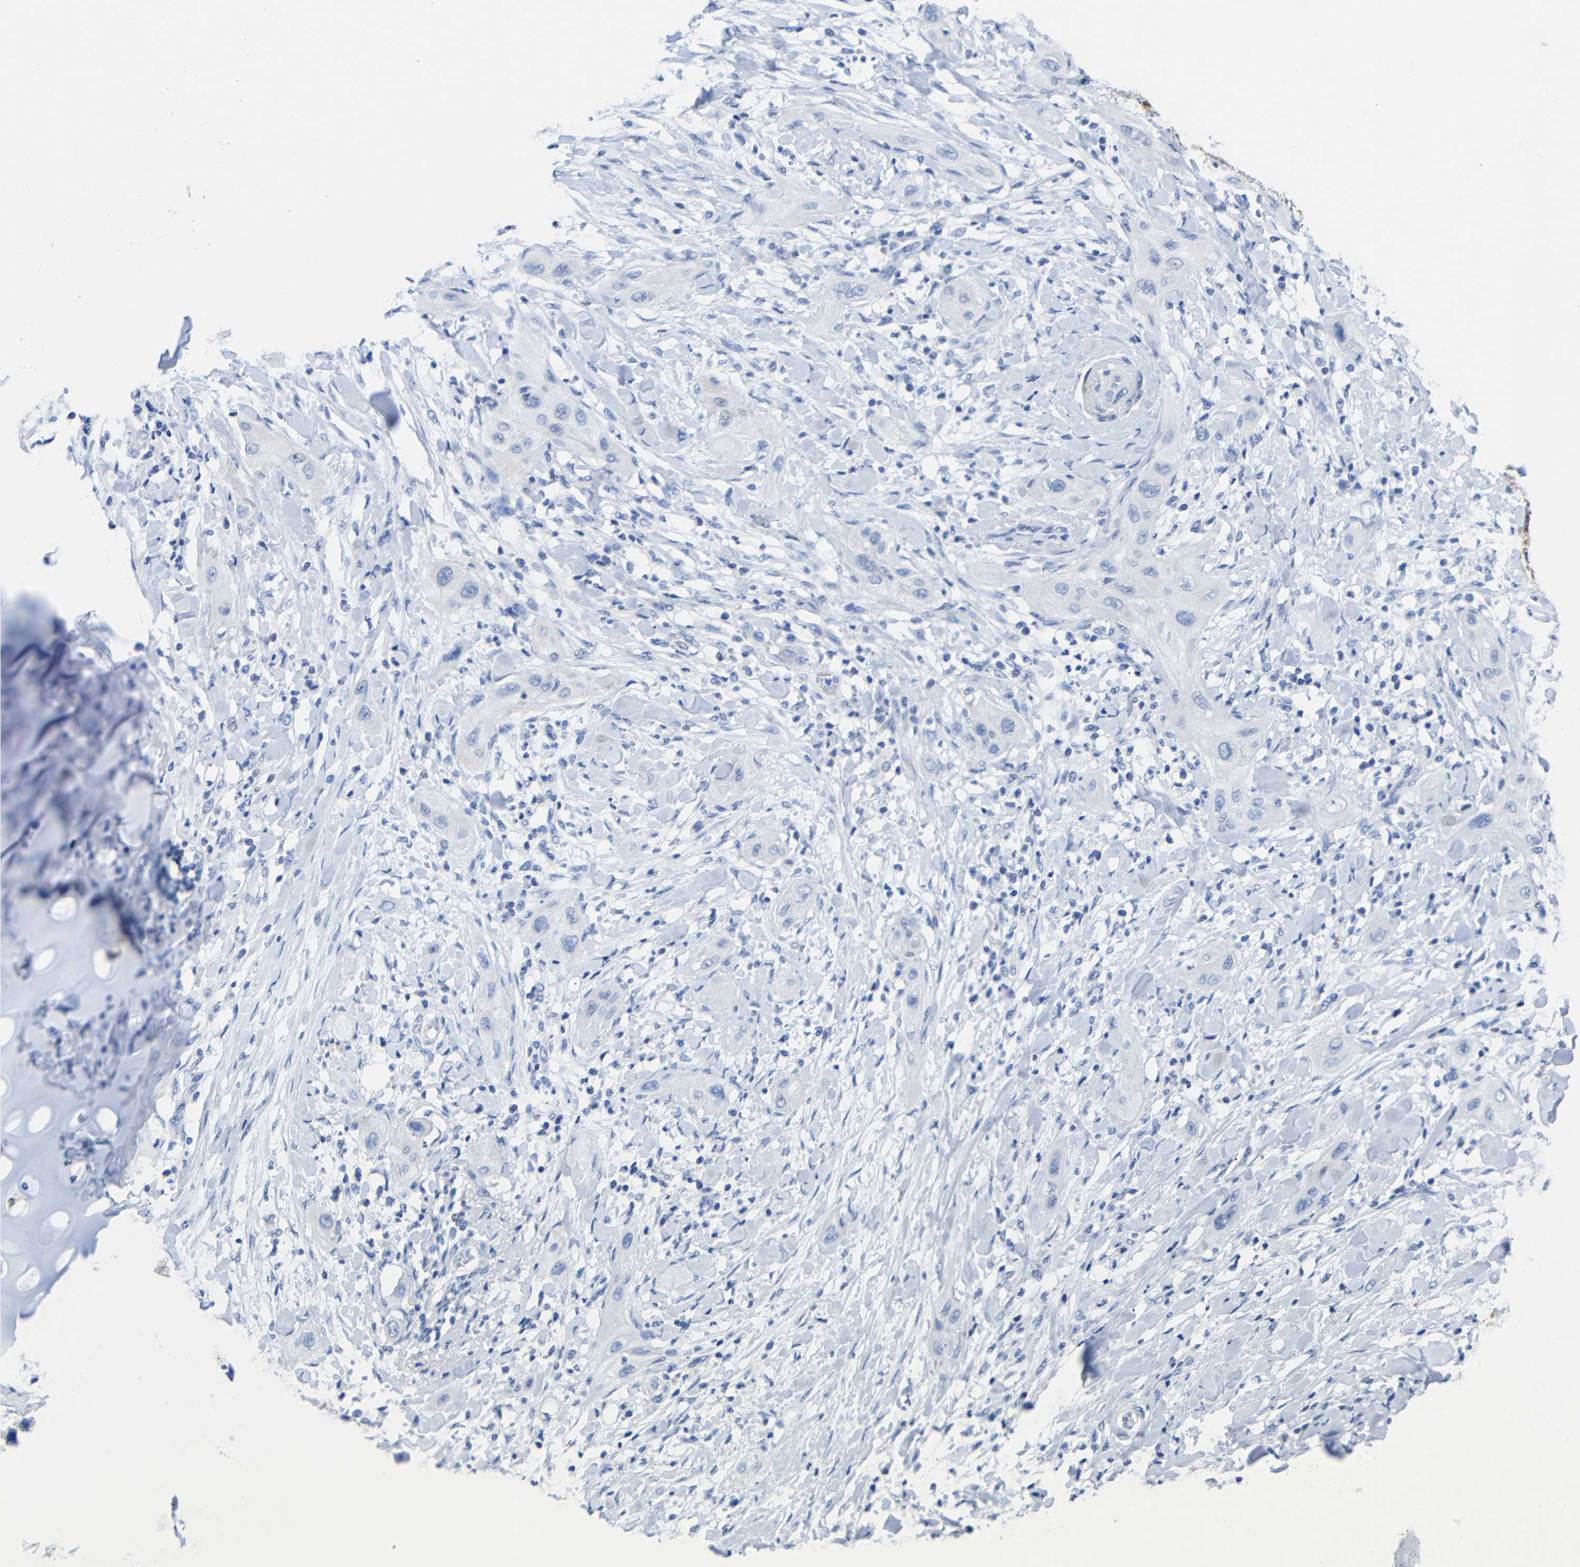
{"staining": {"intensity": "negative", "quantity": "none", "location": "none"}, "tissue": "lung cancer", "cell_type": "Tumor cells", "image_type": "cancer", "snomed": [{"axis": "morphology", "description": "Squamous cell carcinoma, NOS"}, {"axis": "topography", "description": "Lung"}], "caption": "This is a micrograph of immunohistochemistry staining of squamous cell carcinoma (lung), which shows no expression in tumor cells.", "gene": "PEBP1", "patient": {"sex": "female", "age": 47}}